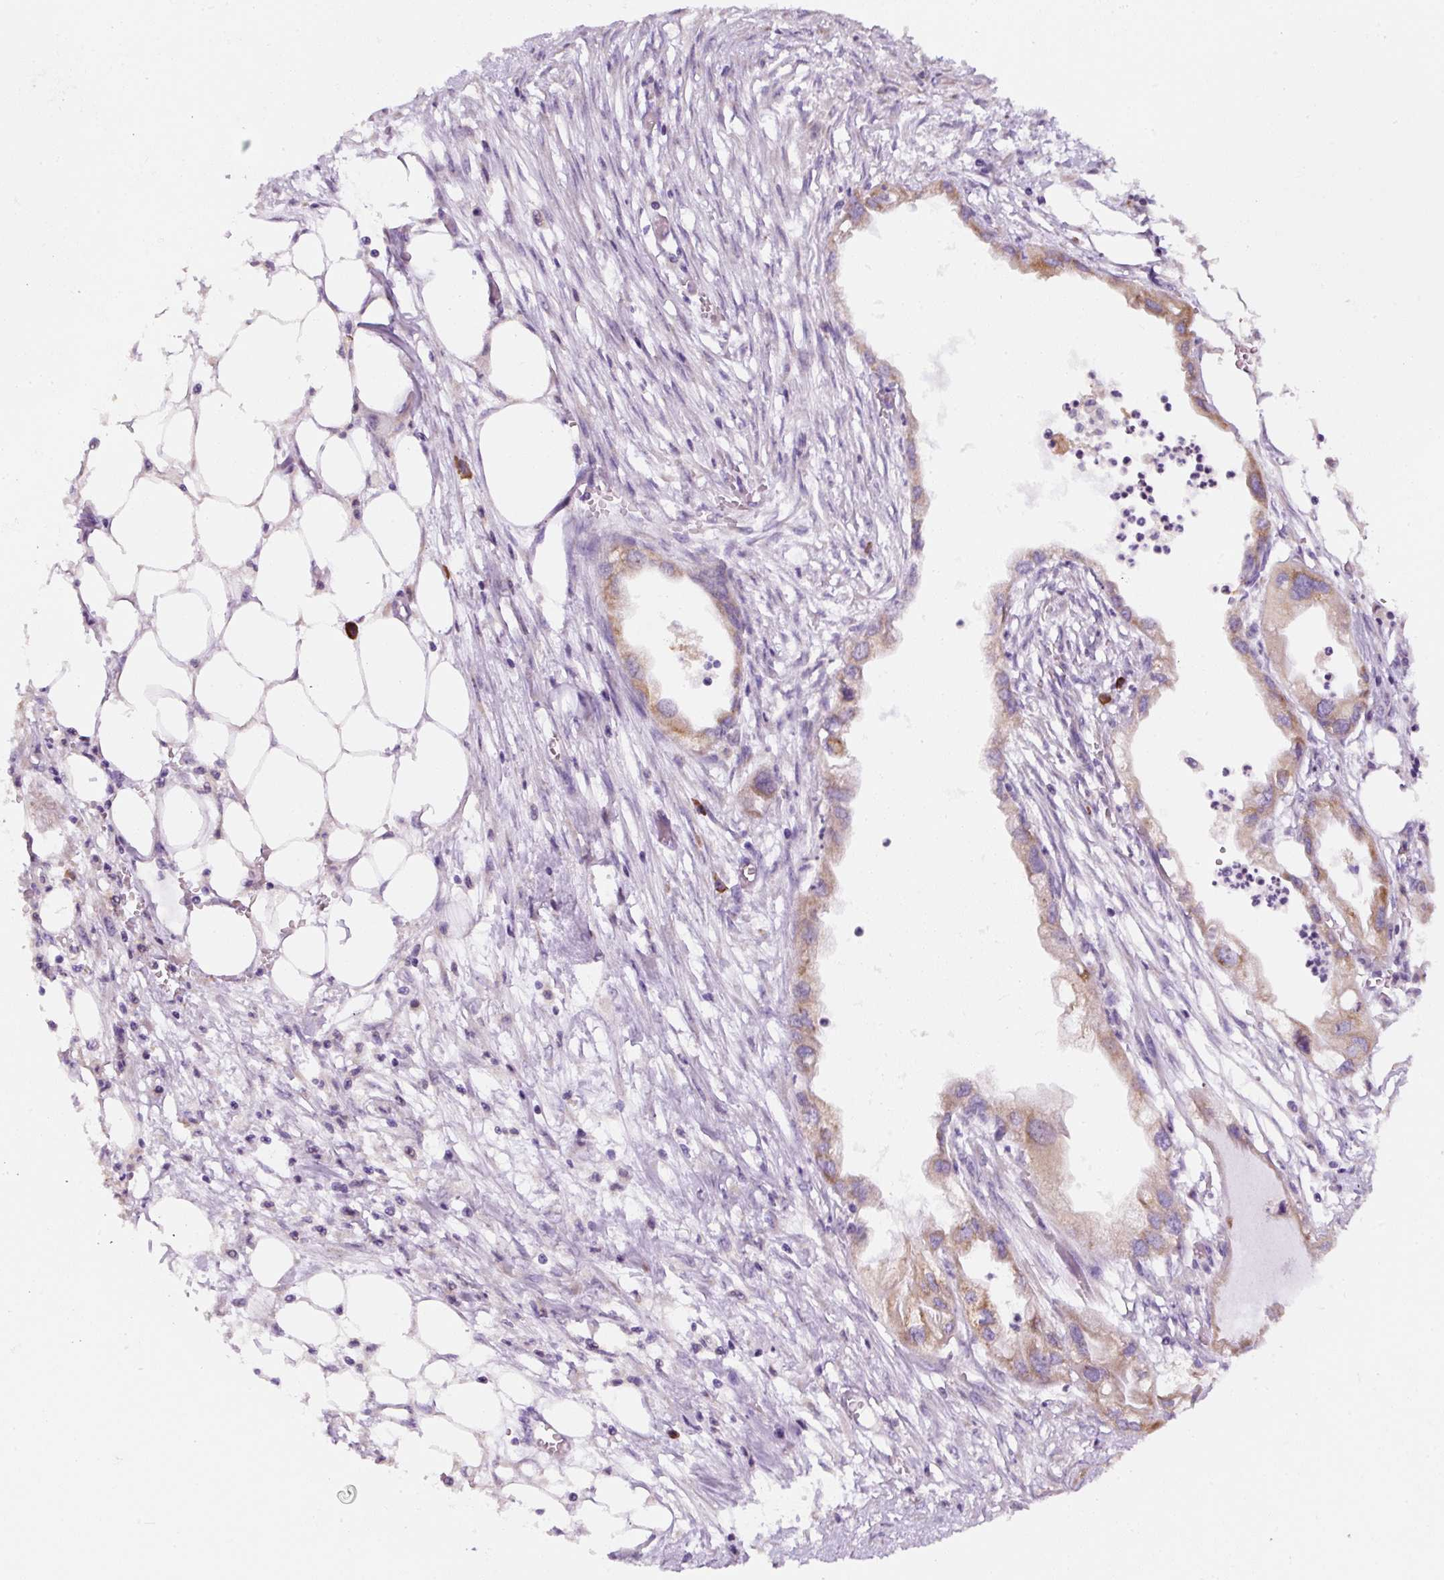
{"staining": {"intensity": "moderate", "quantity": ">75%", "location": "cytoplasmic/membranous"}, "tissue": "endometrial cancer", "cell_type": "Tumor cells", "image_type": "cancer", "snomed": [{"axis": "morphology", "description": "Adenocarcinoma, NOS"}, {"axis": "morphology", "description": "Adenocarcinoma, metastatic, NOS"}, {"axis": "topography", "description": "Adipose tissue"}, {"axis": "topography", "description": "Endometrium"}], "caption": "This photomicrograph shows IHC staining of human endometrial cancer, with medium moderate cytoplasmic/membranous staining in about >75% of tumor cells.", "gene": "DDOST", "patient": {"sex": "female", "age": 67}}